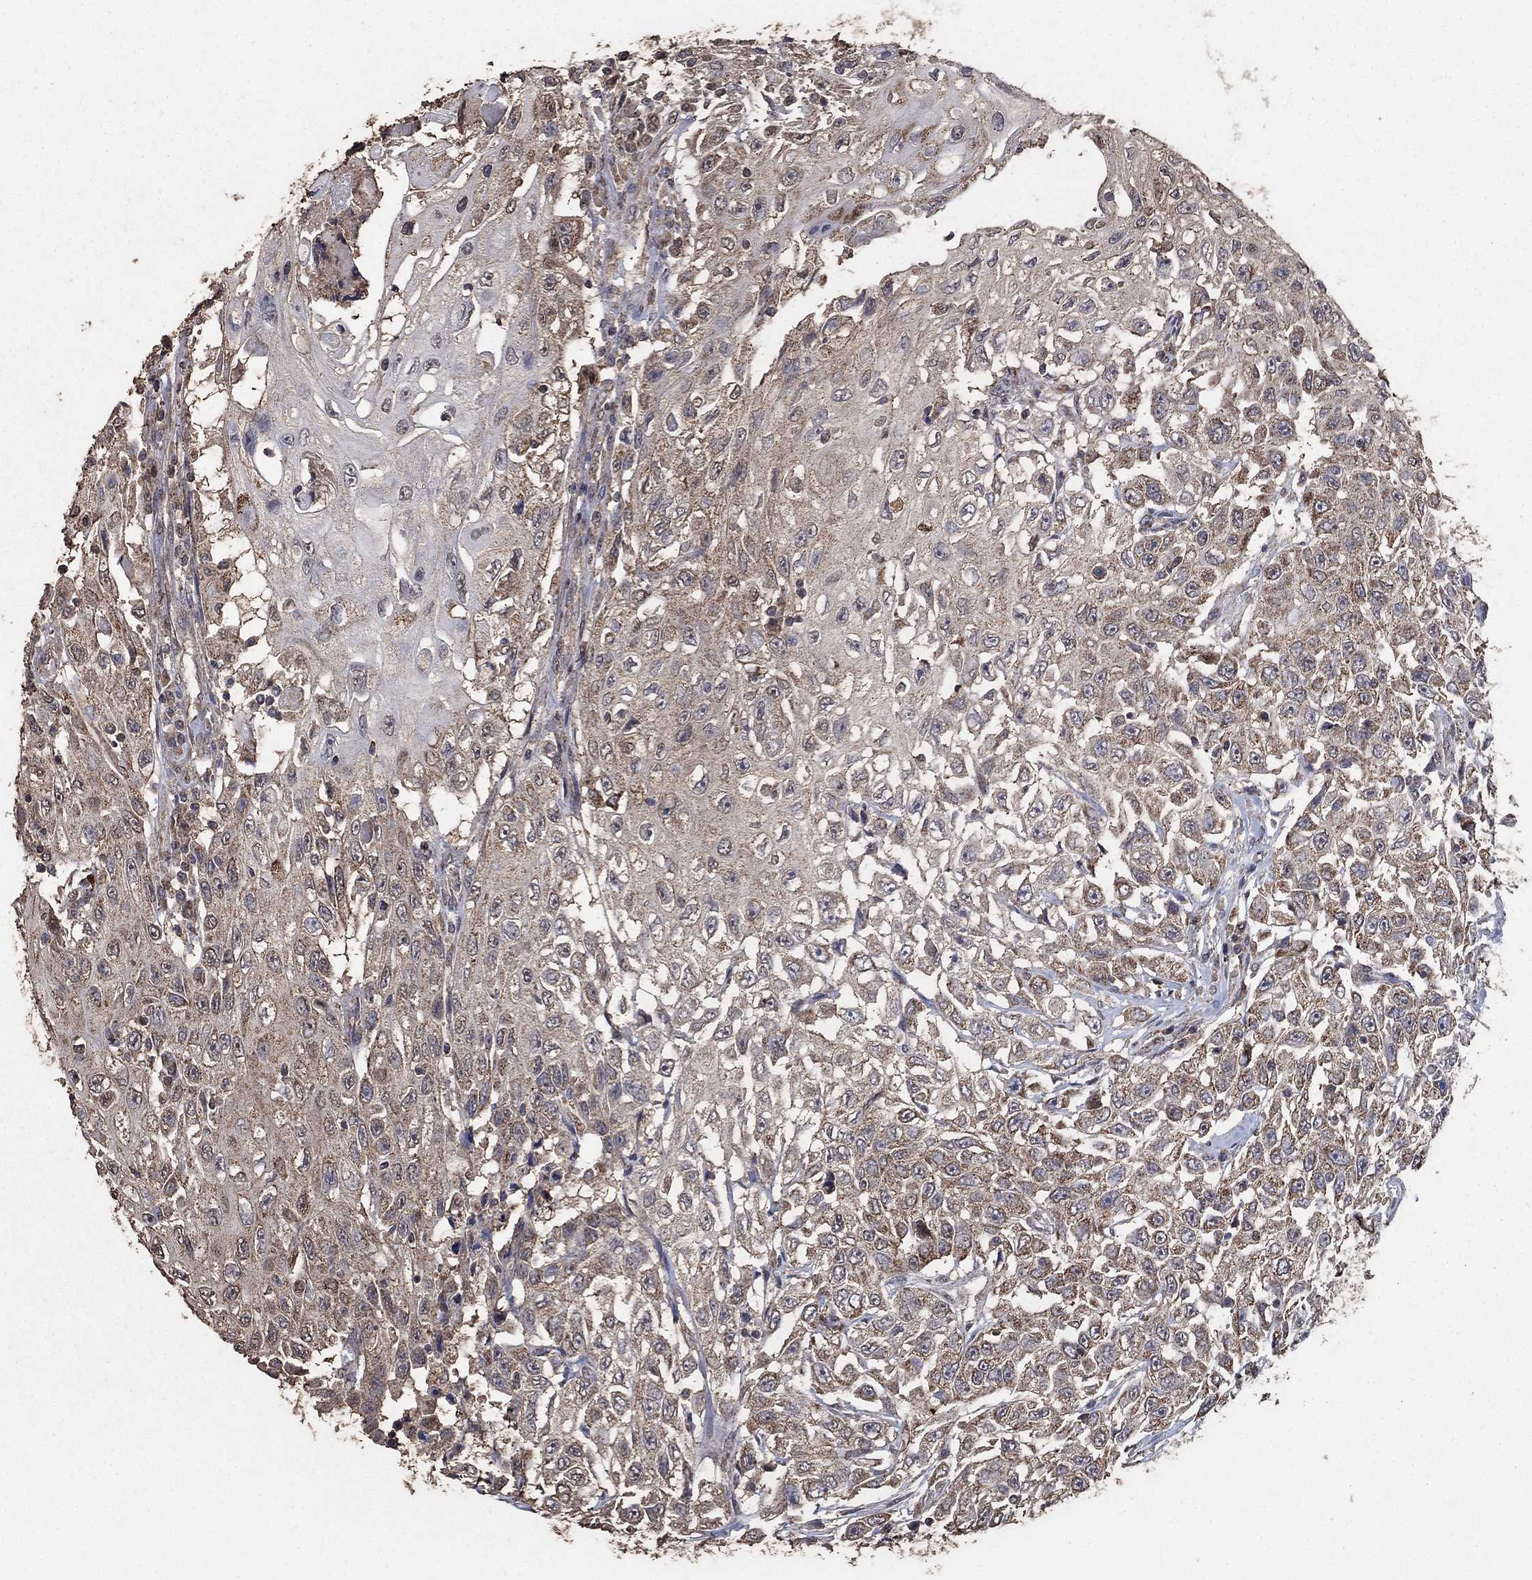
{"staining": {"intensity": "moderate", "quantity": "<25%", "location": "cytoplasmic/membranous"}, "tissue": "urothelial cancer", "cell_type": "Tumor cells", "image_type": "cancer", "snomed": [{"axis": "morphology", "description": "Urothelial carcinoma, High grade"}, {"axis": "topography", "description": "Urinary bladder"}], "caption": "Protein expression analysis of urothelial cancer exhibits moderate cytoplasmic/membranous positivity in about <25% of tumor cells.", "gene": "MRPS24", "patient": {"sex": "female", "age": 56}}